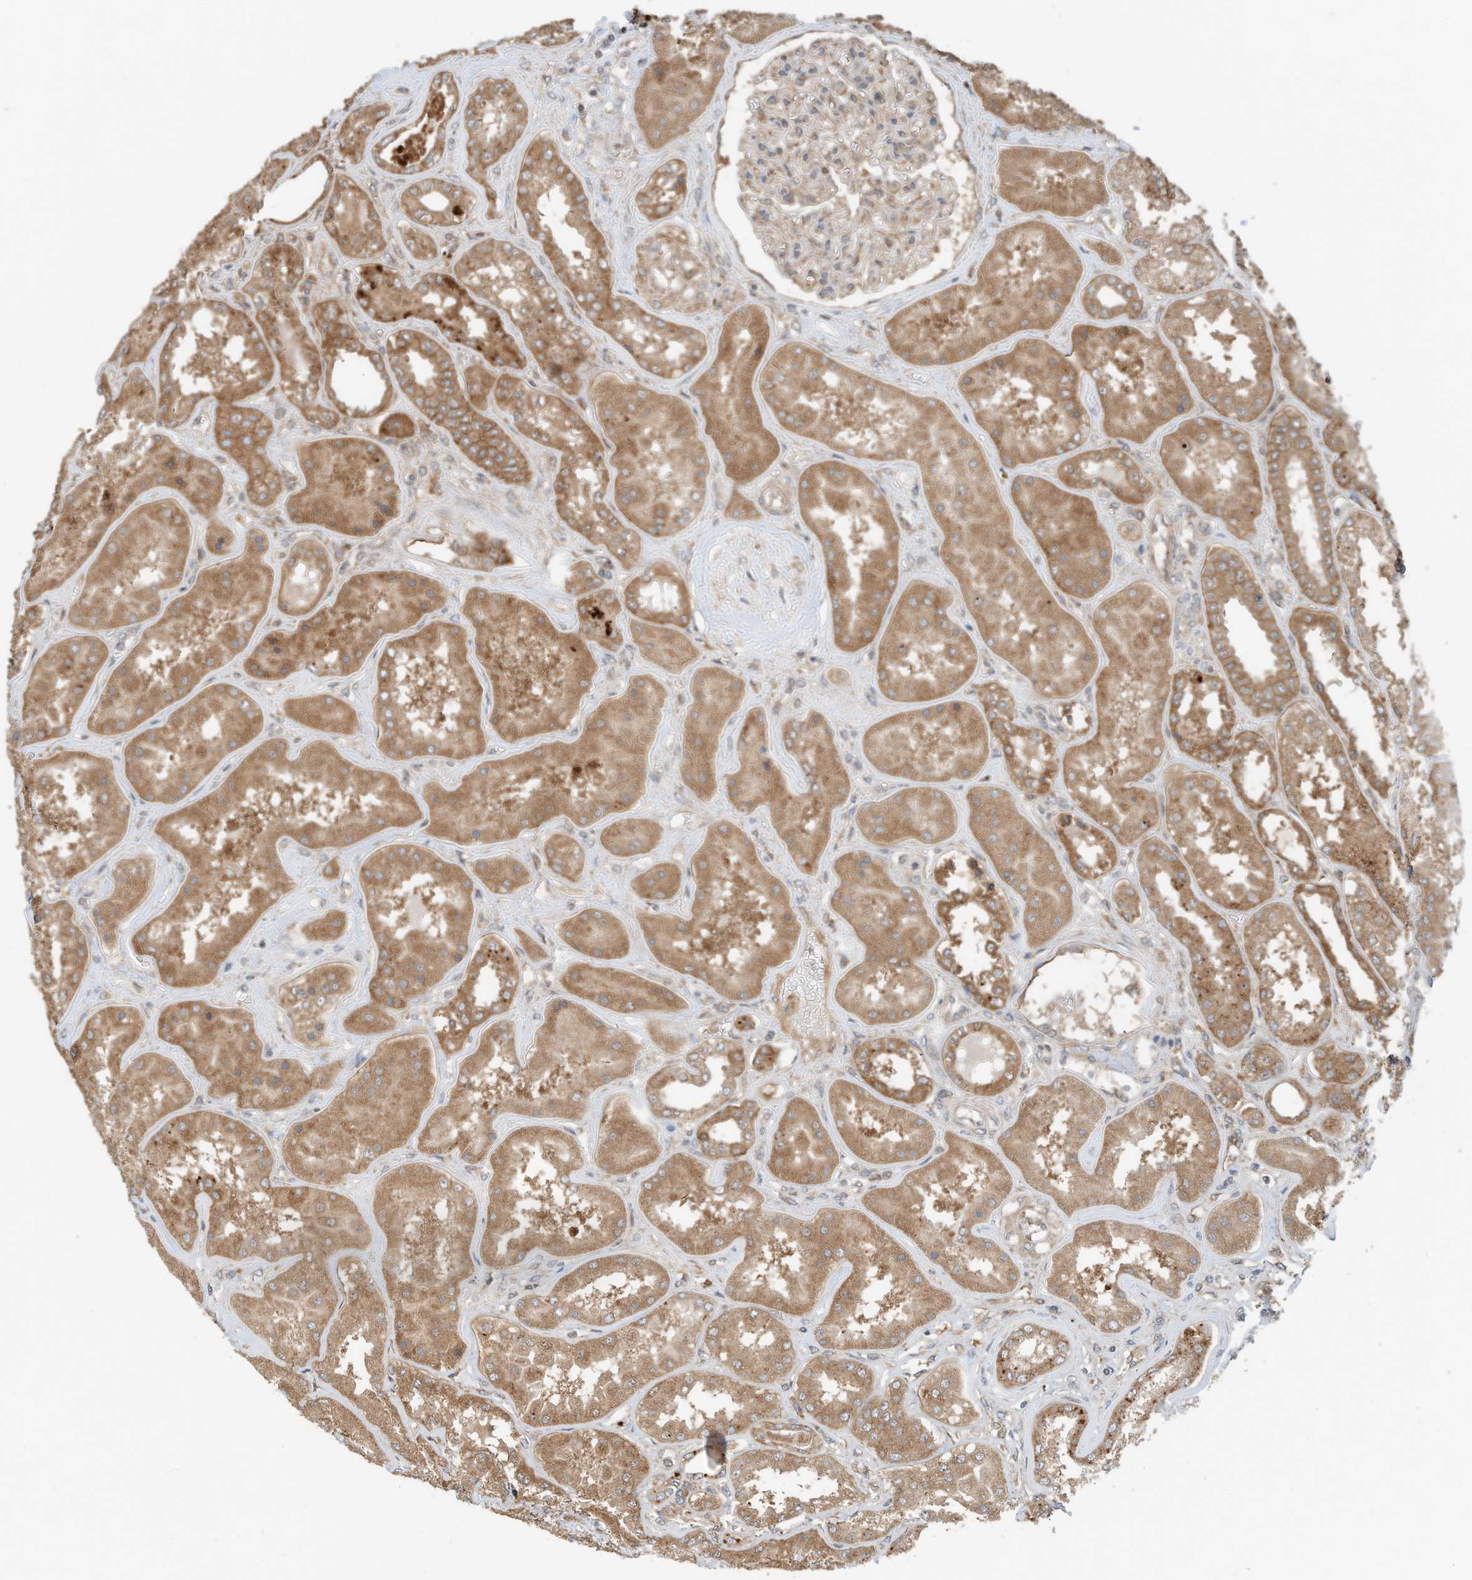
{"staining": {"intensity": "moderate", "quantity": "25%-75%", "location": "cytoplasmic/membranous"}, "tissue": "kidney", "cell_type": "Cells in glomeruli", "image_type": "normal", "snomed": [{"axis": "morphology", "description": "Normal tissue, NOS"}, {"axis": "topography", "description": "Kidney"}], "caption": "Unremarkable kidney shows moderate cytoplasmic/membranous expression in approximately 25%-75% of cells in glomeruli, visualized by immunohistochemistry.", "gene": "CPAMD8", "patient": {"sex": "female", "age": 56}}